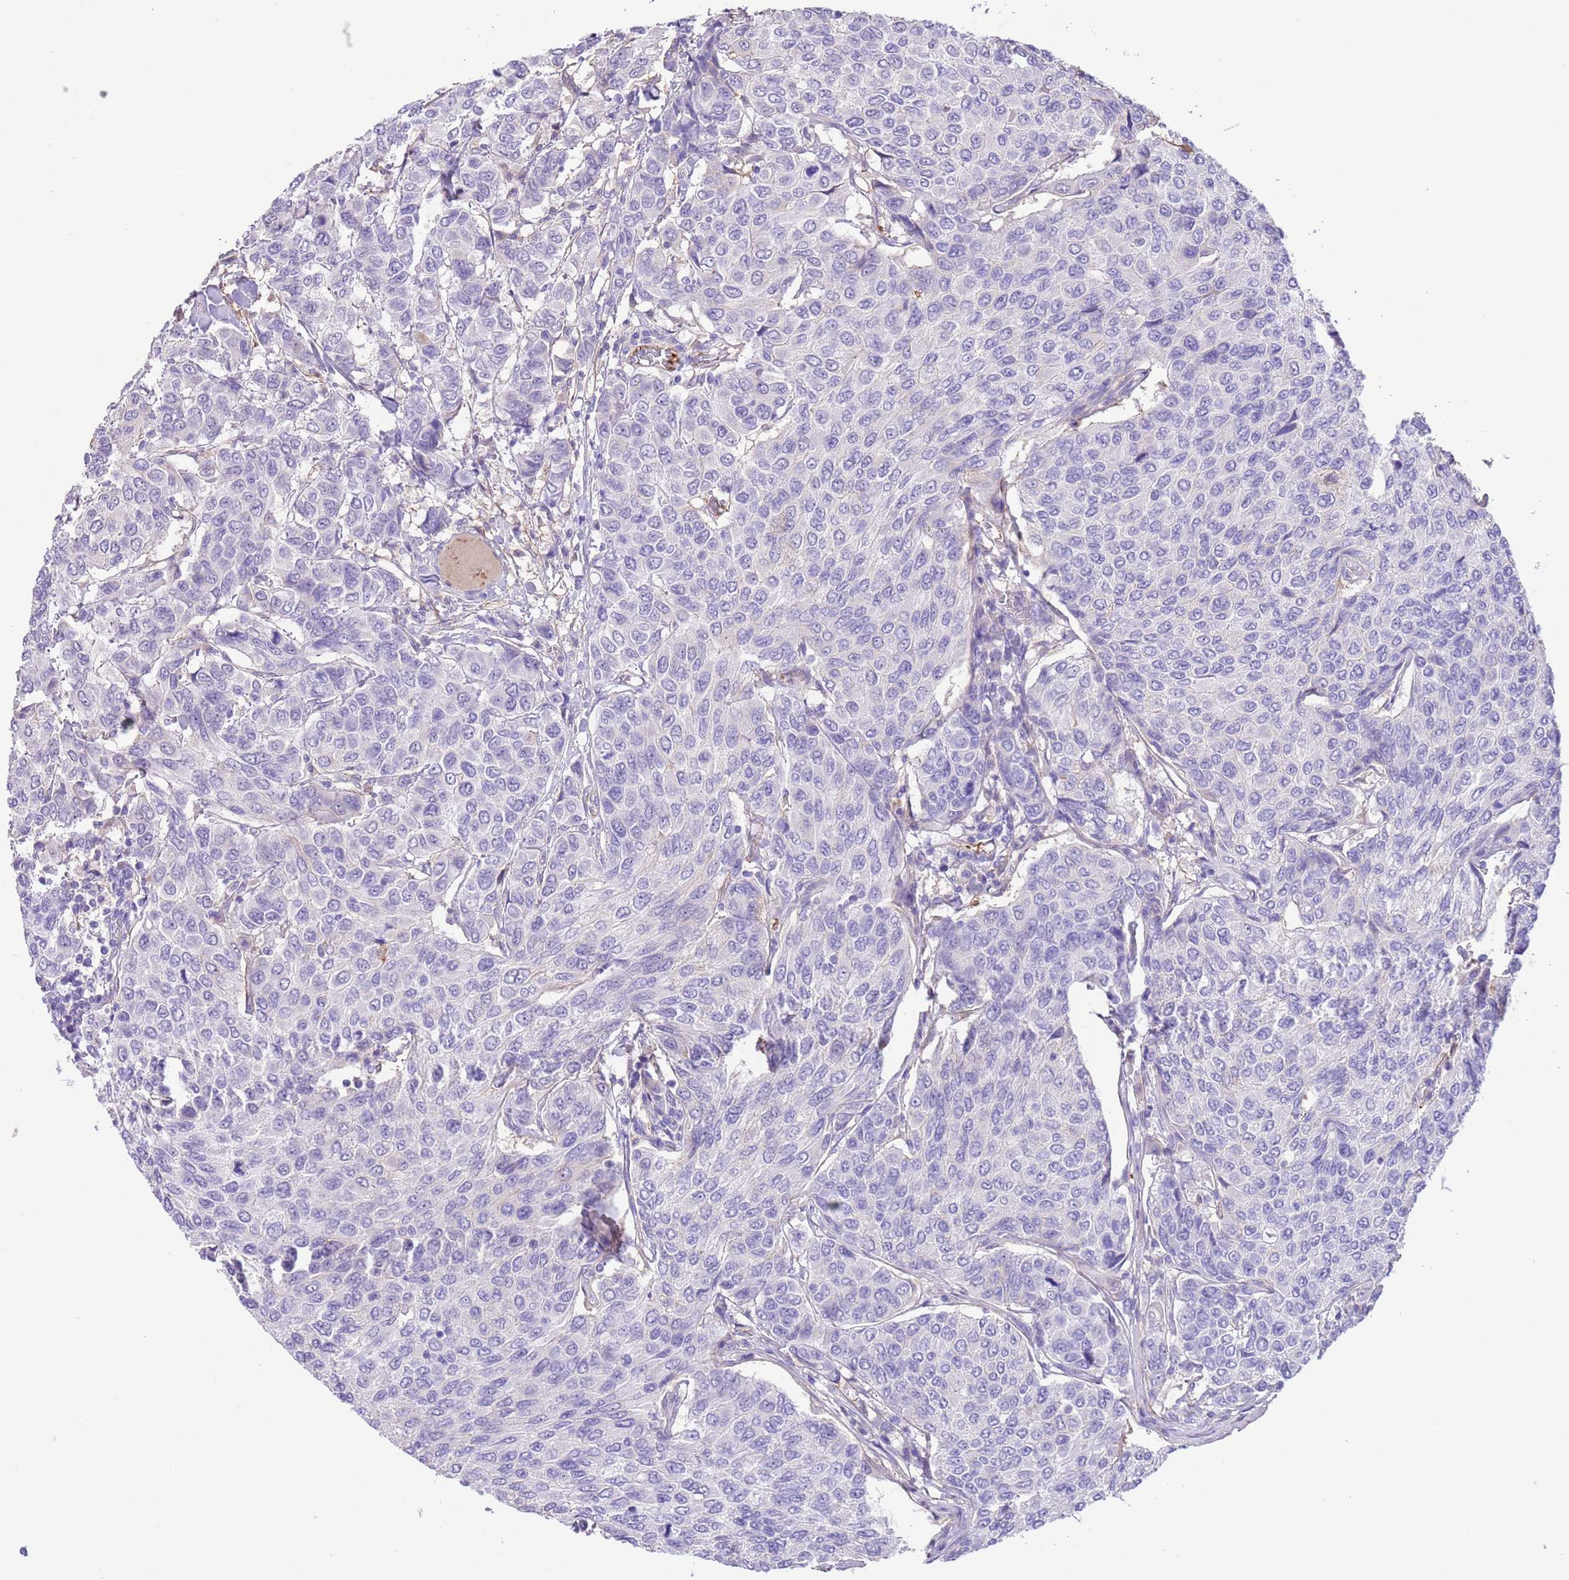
{"staining": {"intensity": "negative", "quantity": "none", "location": "none"}, "tissue": "breast cancer", "cell_type": "Tumor cells", "image_type": "cancer", "snomed": [{"axis": "morphology", "description": "Duct carcinoma"}, {"axis": "topography", "description": "Breast"}], "caption": "Human breast infiltrating ductal carcinoma stained for a protein using immunohistochemistry (IHC) demonstrates no staining in tumor cells.", "gene": "IGF1", "patient": {"sex": "female", "age": 55}}